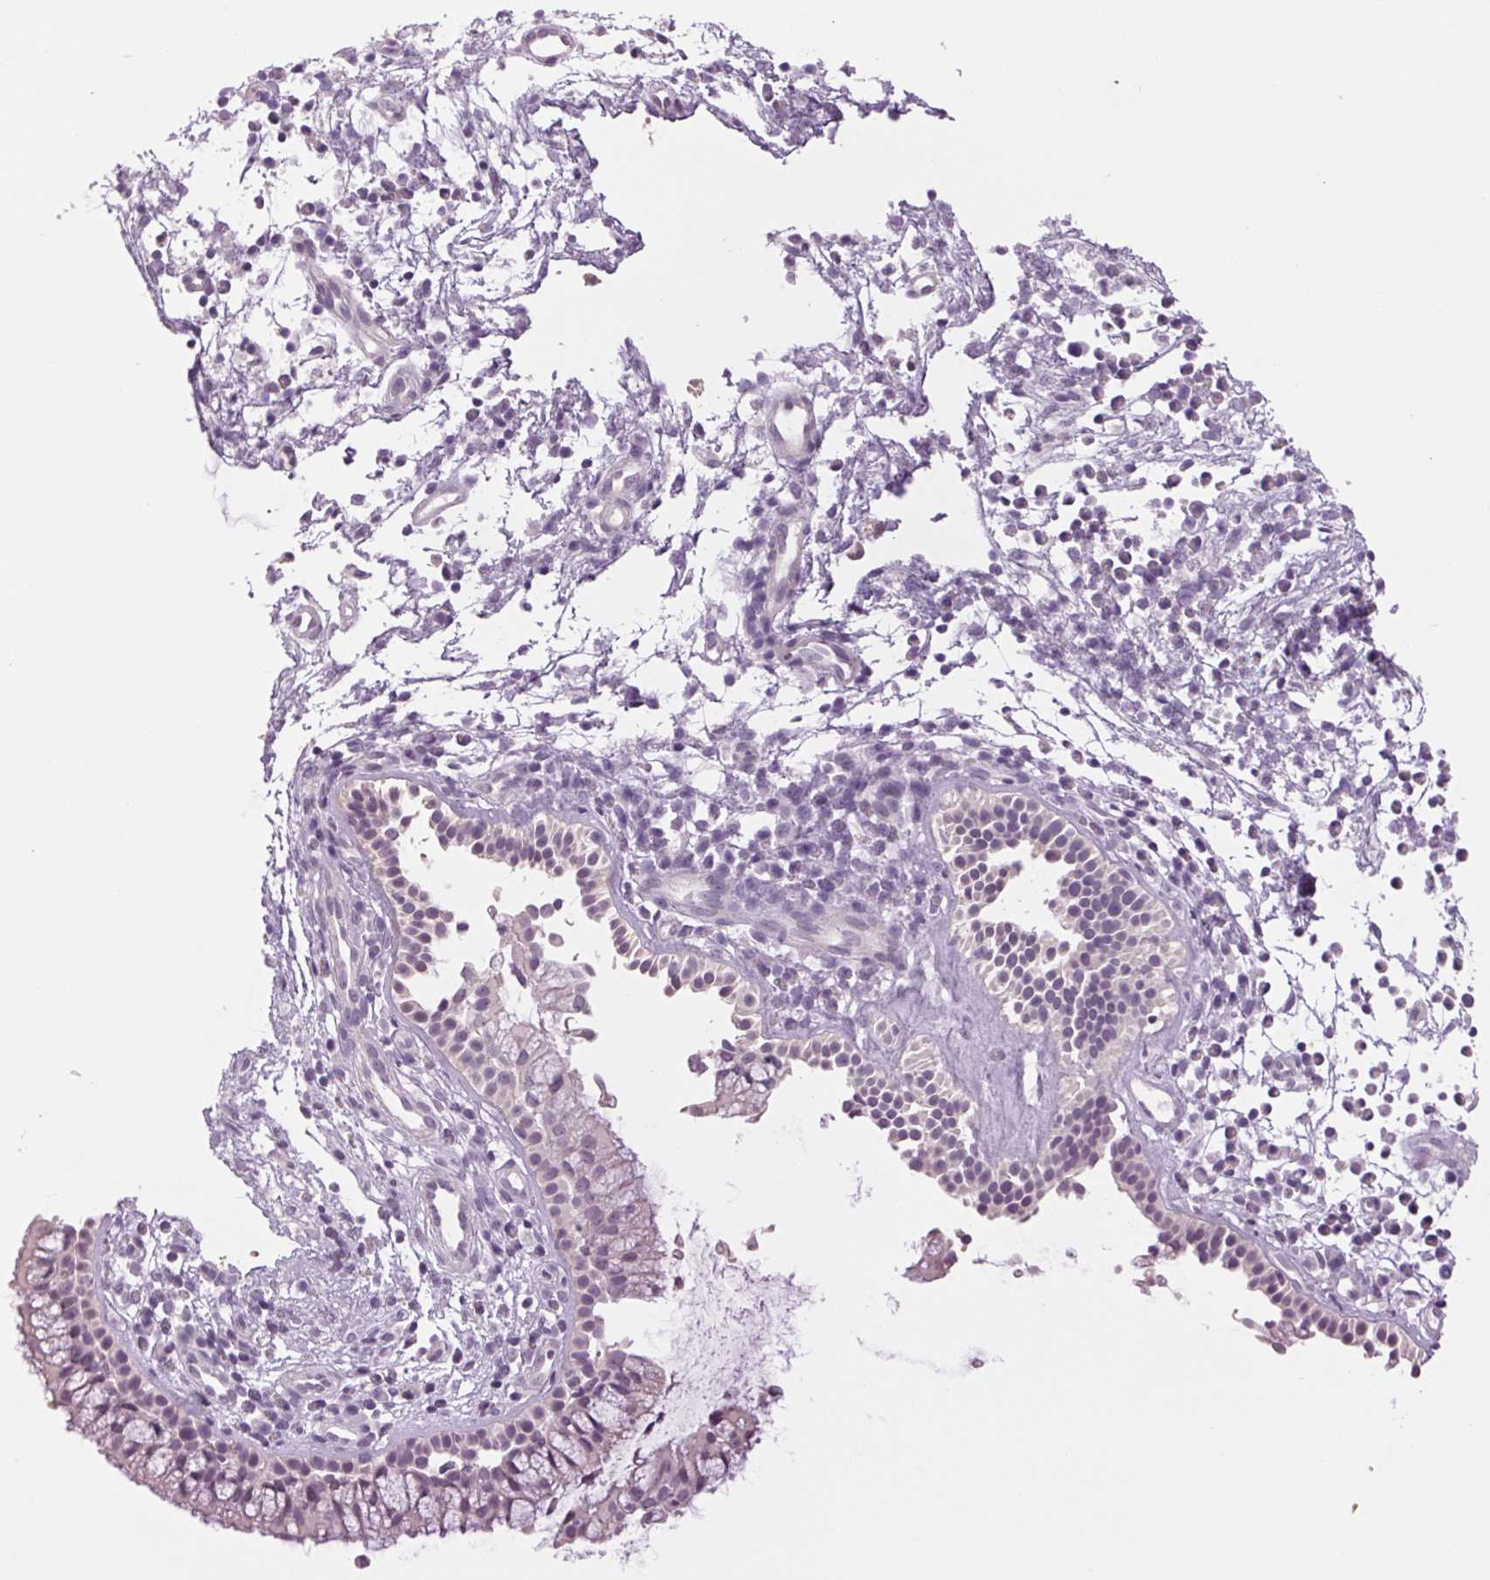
{"staining": {"intensity": "weak", "quantity": "<25%", "location": "nuclear"}, "tissue": "nasopharynx", "cell_type": "Respiratory epithelial cells", "image_type": "normal", "snomed": [{"axis": "morphology", "description": "Normal tissue, NOS"}, {"axis": "topography", "description": "Nasopharynx"}], "caption": "Nasopharynx stained for a protein using immunohistochemistry (IHC) shows no staining respiratory epithelial cells.", "gene": "MPO", "patient": {"sex": "male", "age": 77}}